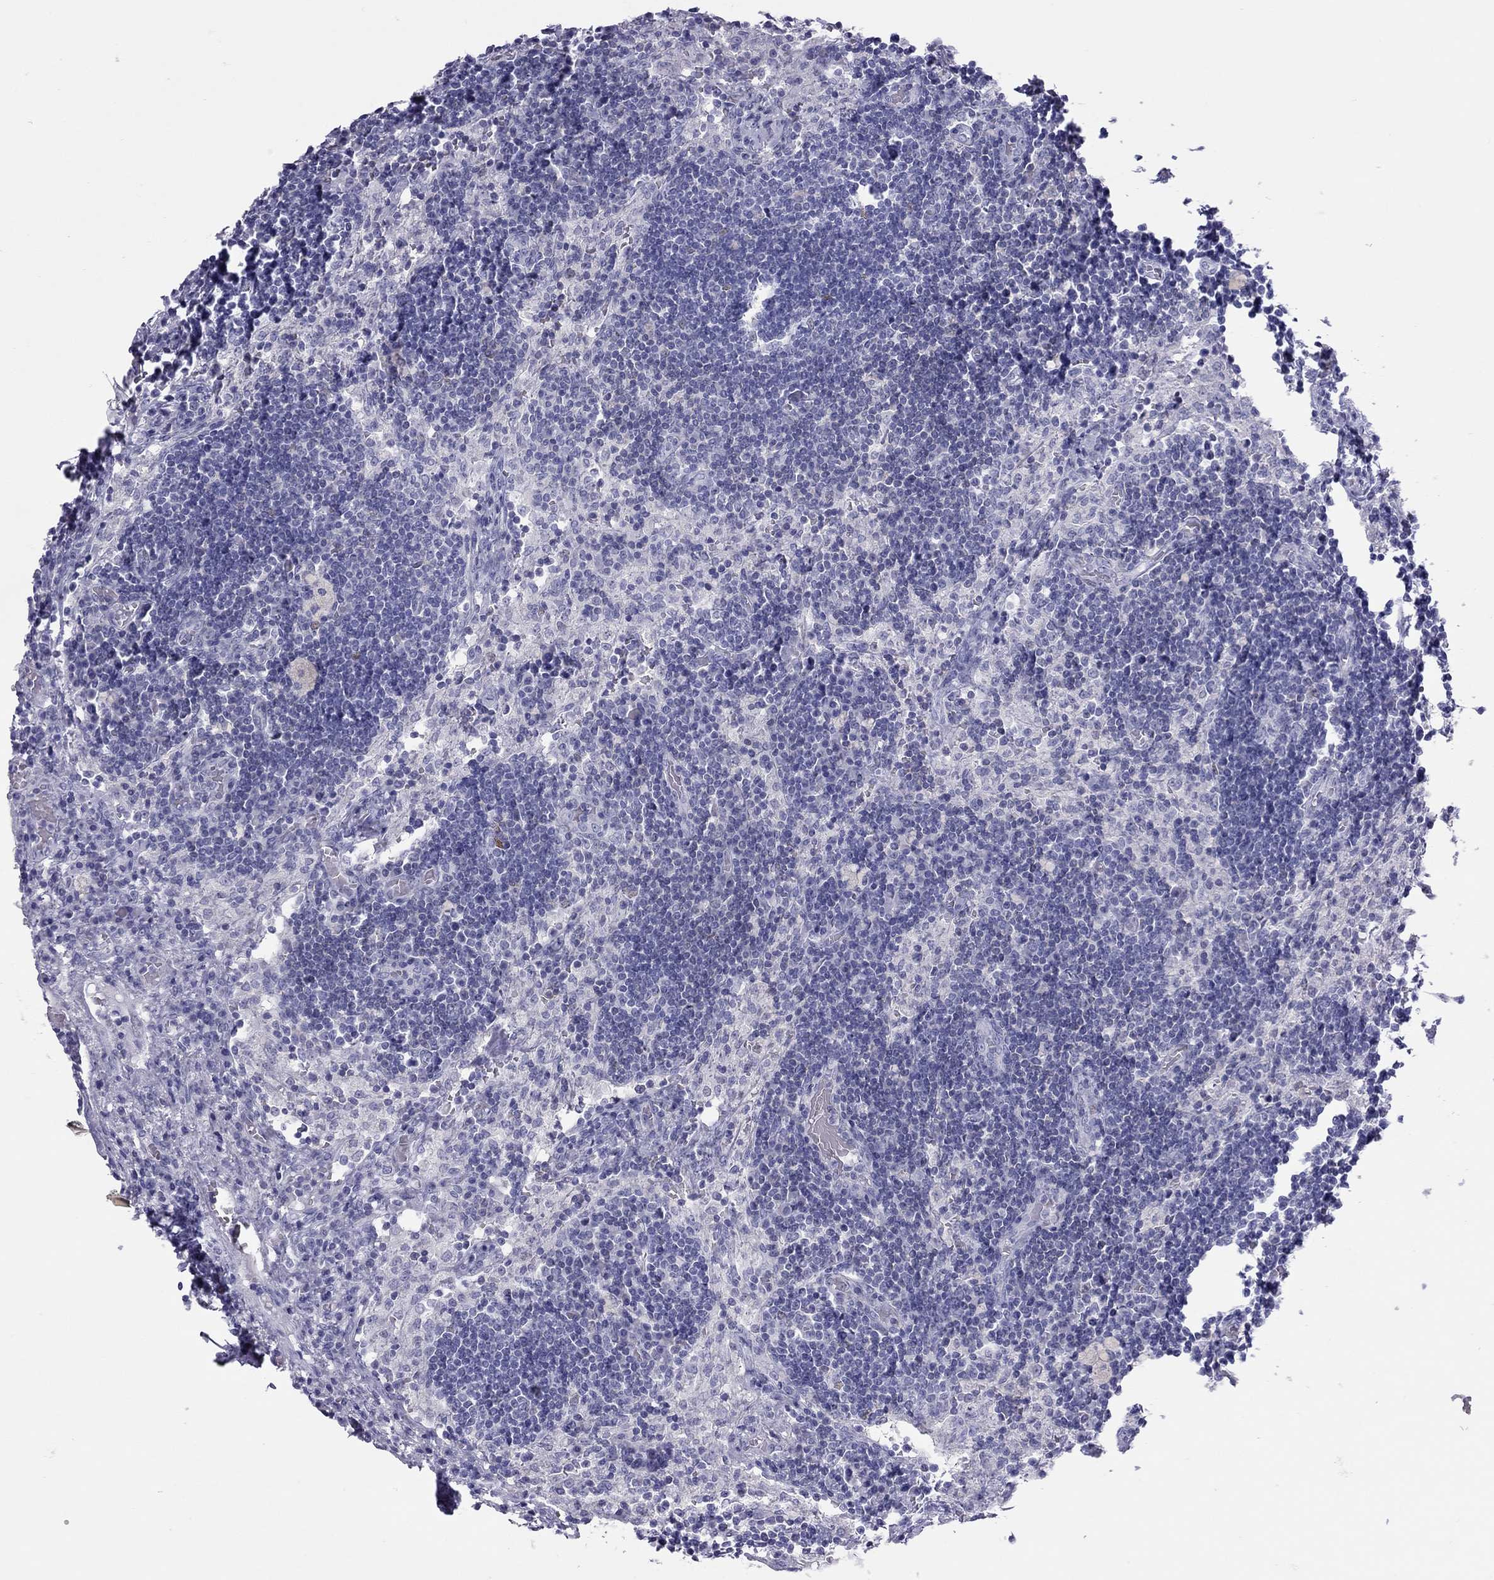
{"staining": {"intensity": "negative", "quantity": "none", "location": "none"}, "tissue": "lymph node", "cell_type": "Germinal center cells", "image_type": "normal", "snomed": [{"axis": "morphology", "description": "Normal tissue, NOS"}, {"axis": "topography", "description": "Lymph node"}], "caption": "Lymph node stained for a protein using immunohistochemistry (IHC) displays no positivity germinal center cells.", "gene": "STAG3", "patient": {"sex": "male", "age": 63}}